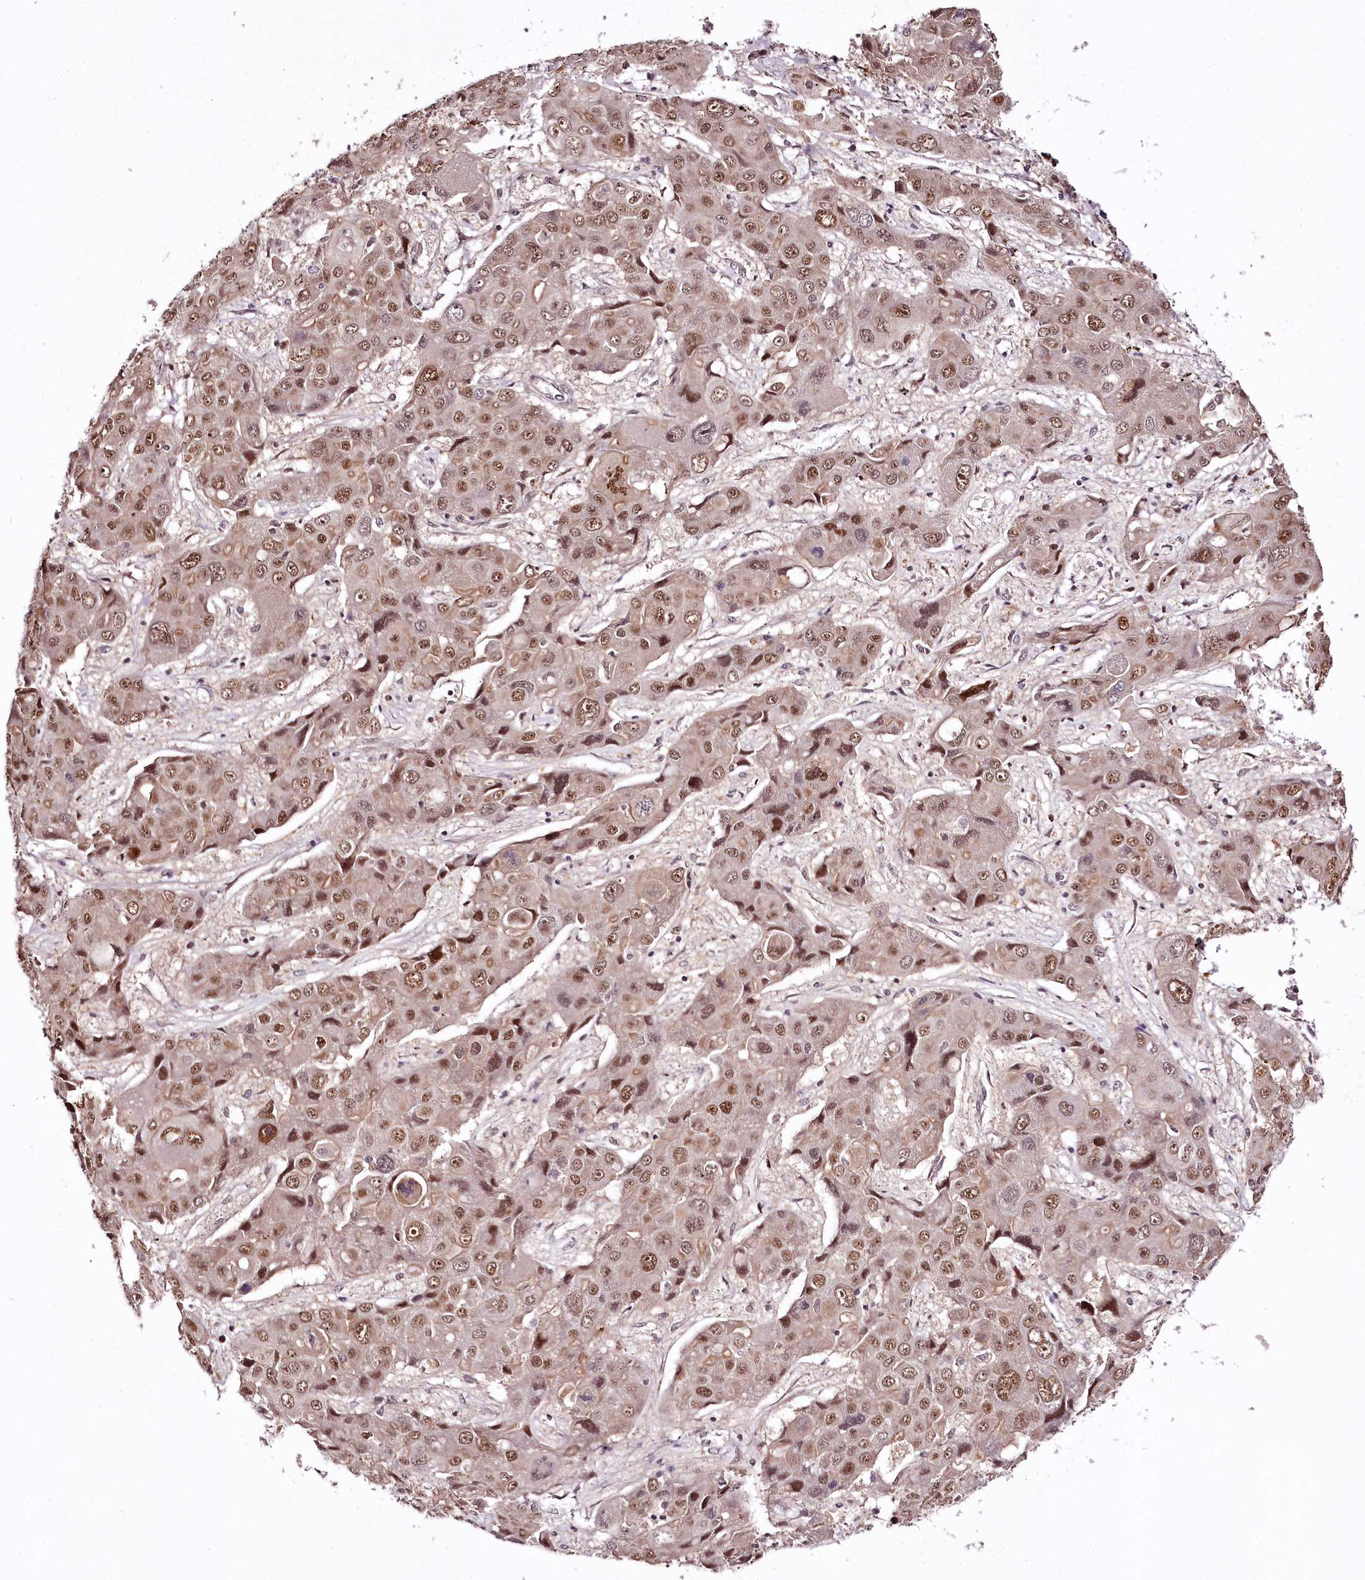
{"staining": {"intensity": "moderate", "quantity": ">75%", "location": "nuclear"}, "tissue": "liver cancer", "cell_type": "Tumor cells", "image_type": "cancer", "snomed": [{"axis": "morphology", "description": "Cholangiocarcinoma"}, {"axis": "topography", "description": "Liver"}], "caption": "Immunohistochemical staining of liver cancer demonstrates moderate nuclear protein staining in about >75% of tumor cells.", "gene": "TTC33", "patient": {"sex": "male", "age": 67}}